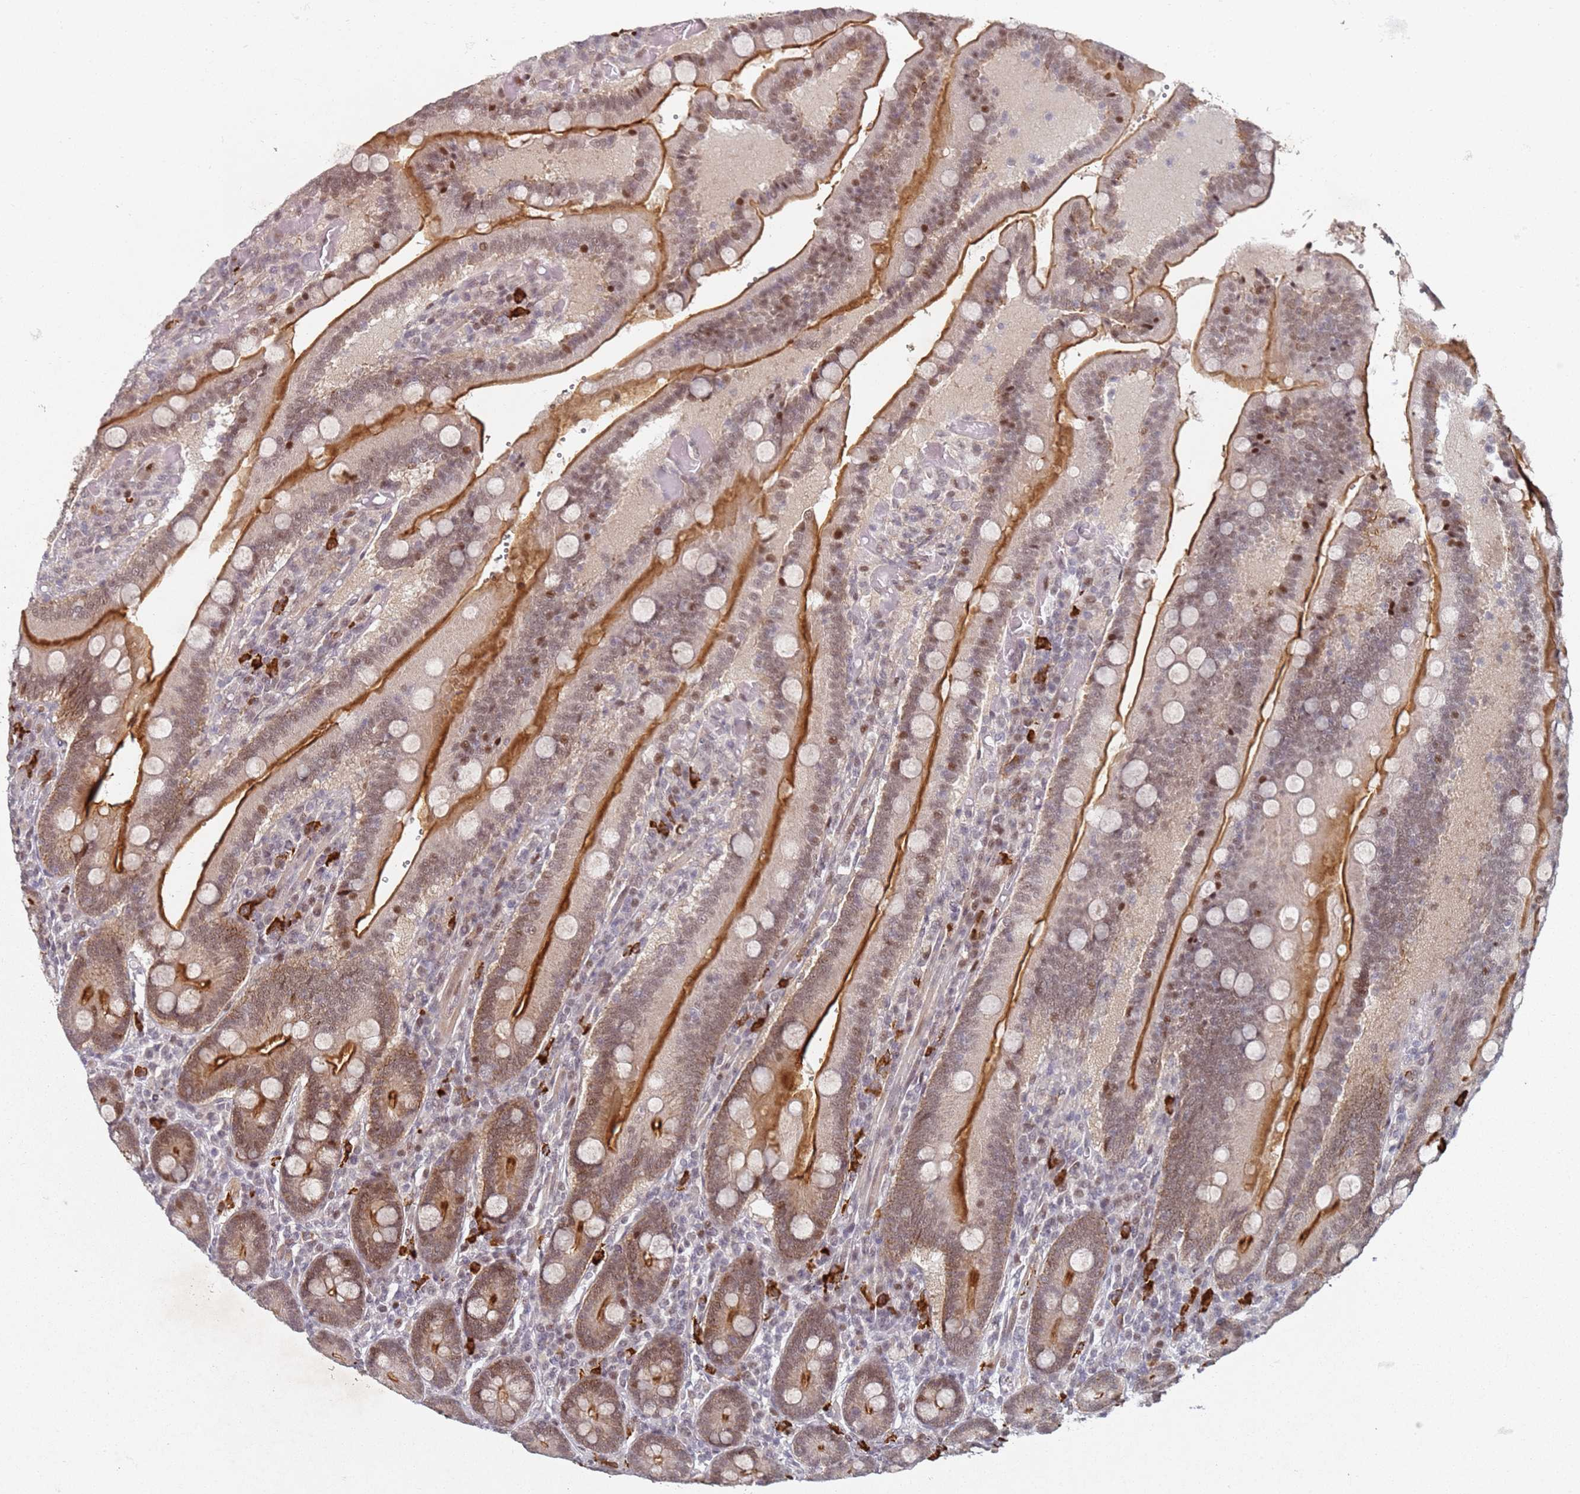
{"staining": {"intensity": "strong", "quantity": ">75%", "location": "cytoplasmic/membranous,nuclear"}, "tissue": "duodenum", "cell_type": "Glandular cells", "image_type": "normal", "snomed": [{"axis": "morphology", "description": "Normal tissue, NOS"}, {"axis": "topography", "description": "Duodenum"}], "caption": "Normal duodenum was stained to show a protein in brown. There is high levels of strong cytoplasmic/membranous,nuclear staining in approximately >75% of glandular cells.", "gene": "ATF6B", "patient": {"sex": "female", "age": 62}}